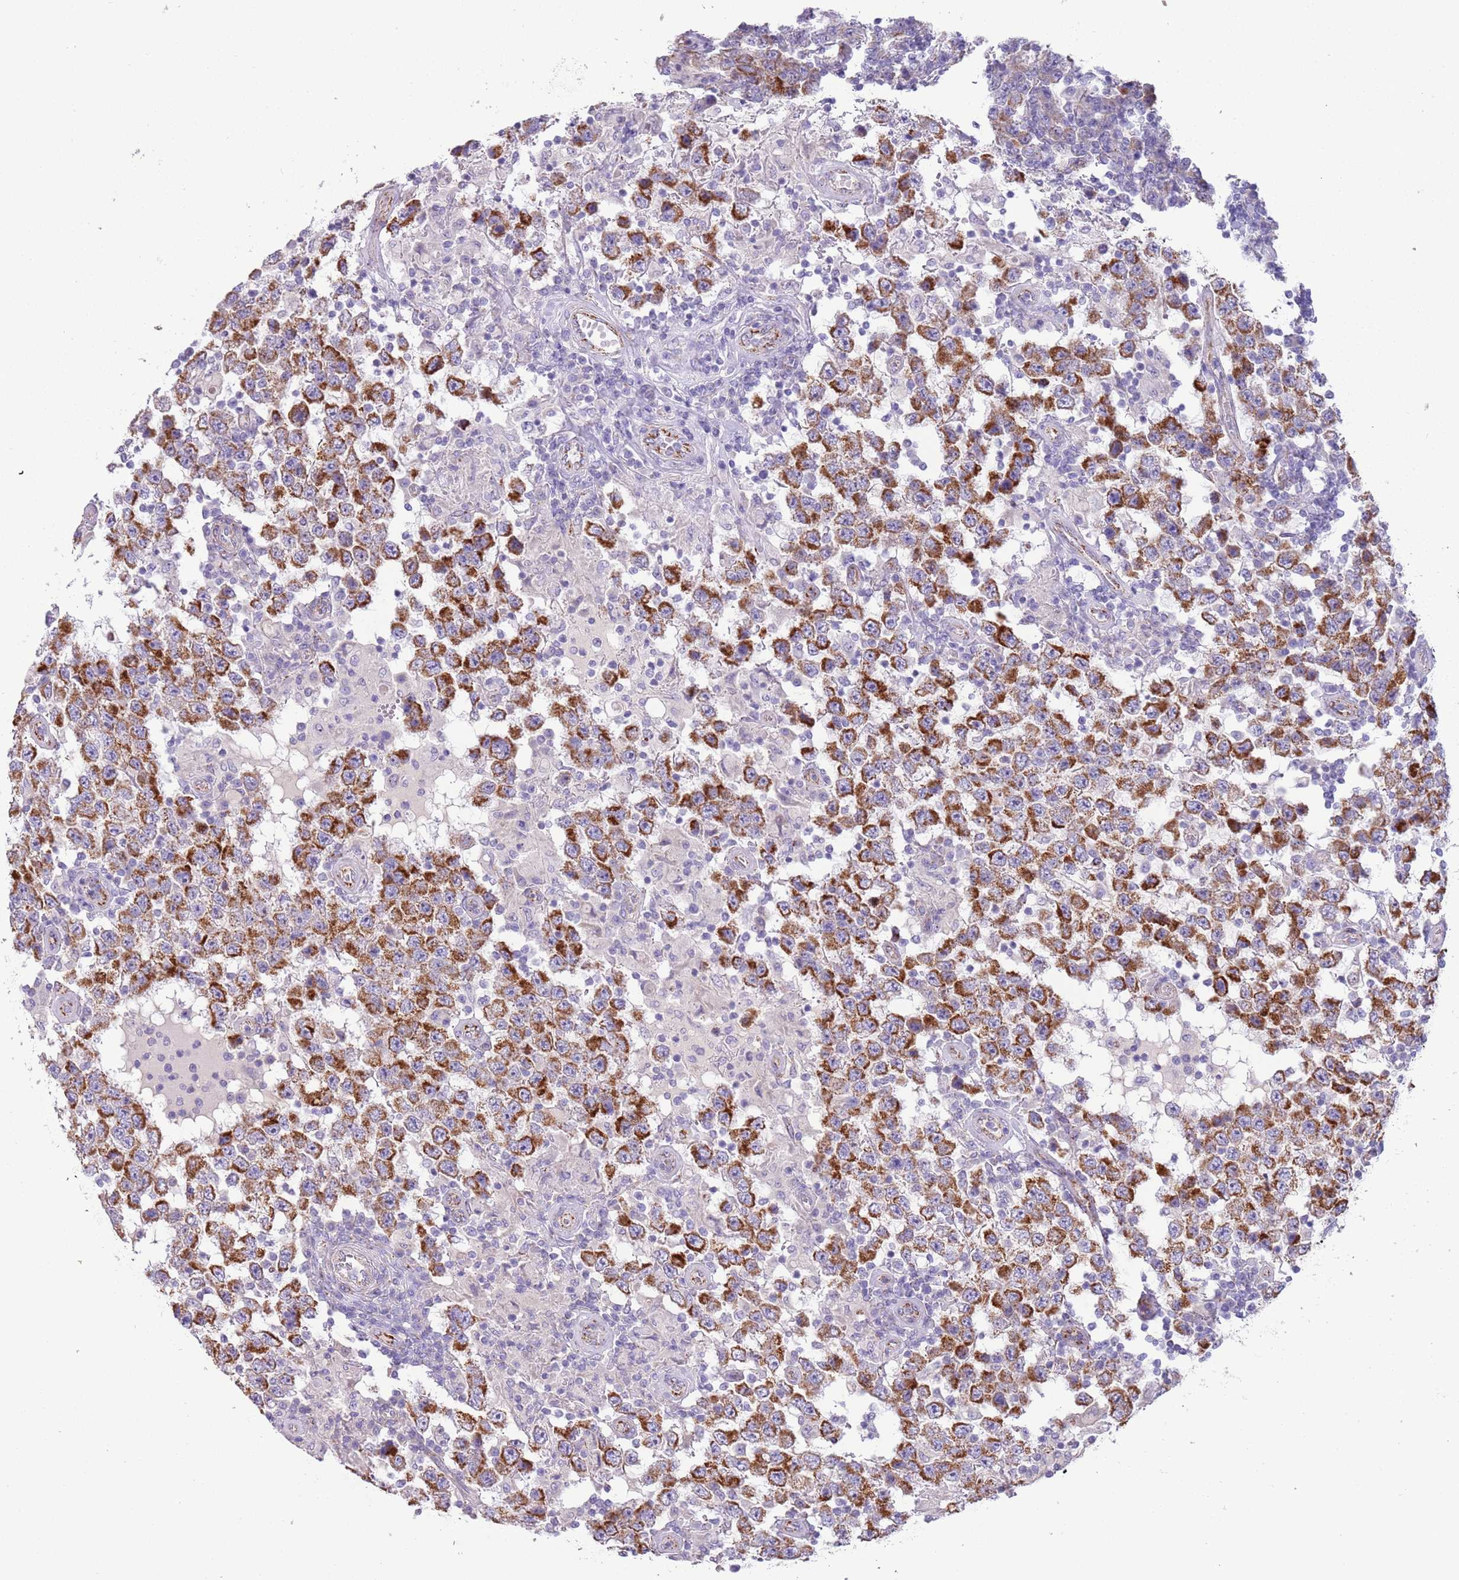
{"staining": {"intensity": "strong", "quantity": ">75%", "location": "cytoplasmic/membranous"}, "tissue": "testis cancer", "cell_type": "Tumor cells", "image_type": "cancer", "snomed": [{"axis": "morphology", "description": "Normal tissue, NOS"}, {"axis": "morphology", "description": "Urothelial carcinoma, High grade"}, {"axis": "morphology", "description": "Seminoma, NOS"}, {"axis": "morphology", "description": "Carcinoma, Embryonal, NOS"}, {"axis": "topography", "description": "Urinary bladder"}, {"axis": "topography", "description": "Testis"}], "caption": "This histopathology image exhibits immunohistochemistry staining of testis seminoma, with high strong cytoplasmic/membranous expression in about >75% of tumor cells.", "gene": "RNF222", "patient": {"sex": "male", "age": 41}}